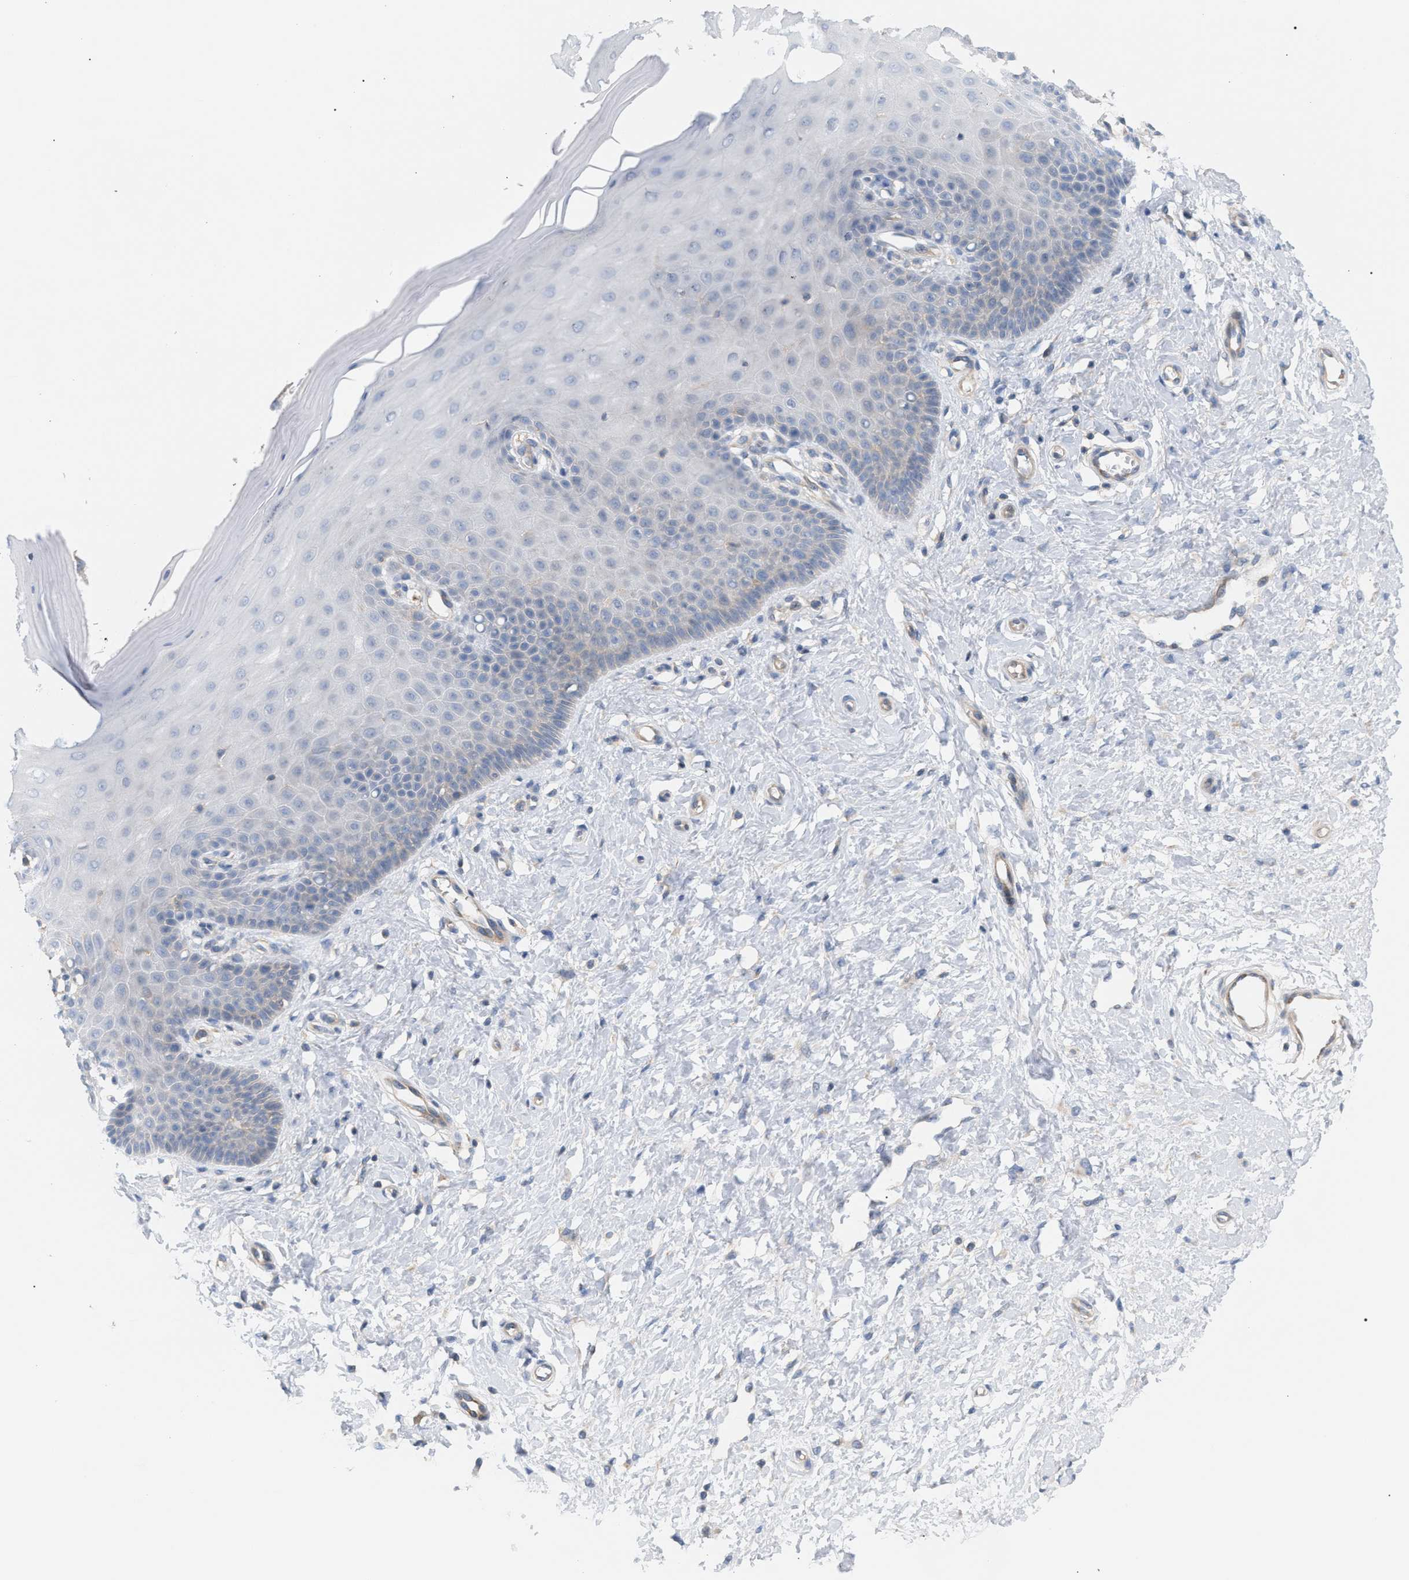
{"staining": {"intensity": "negative", "quantity": "none", "location": "none"}, "tissue": "cervix", "cell_type": "Squamous epithelial cells", "image_type": "normal", "snomed": [{"axis": "morphology", "description": "Normal tissue, NOS"}, {"axis": "topography", "description": "Cervix"}], "caption": "Immunohistochemical staining of normal cervix reveals no significant staining in squamous epithelial cells.", "gene": "LRCH1", "patient": {"sex": "female", "age": 55}}